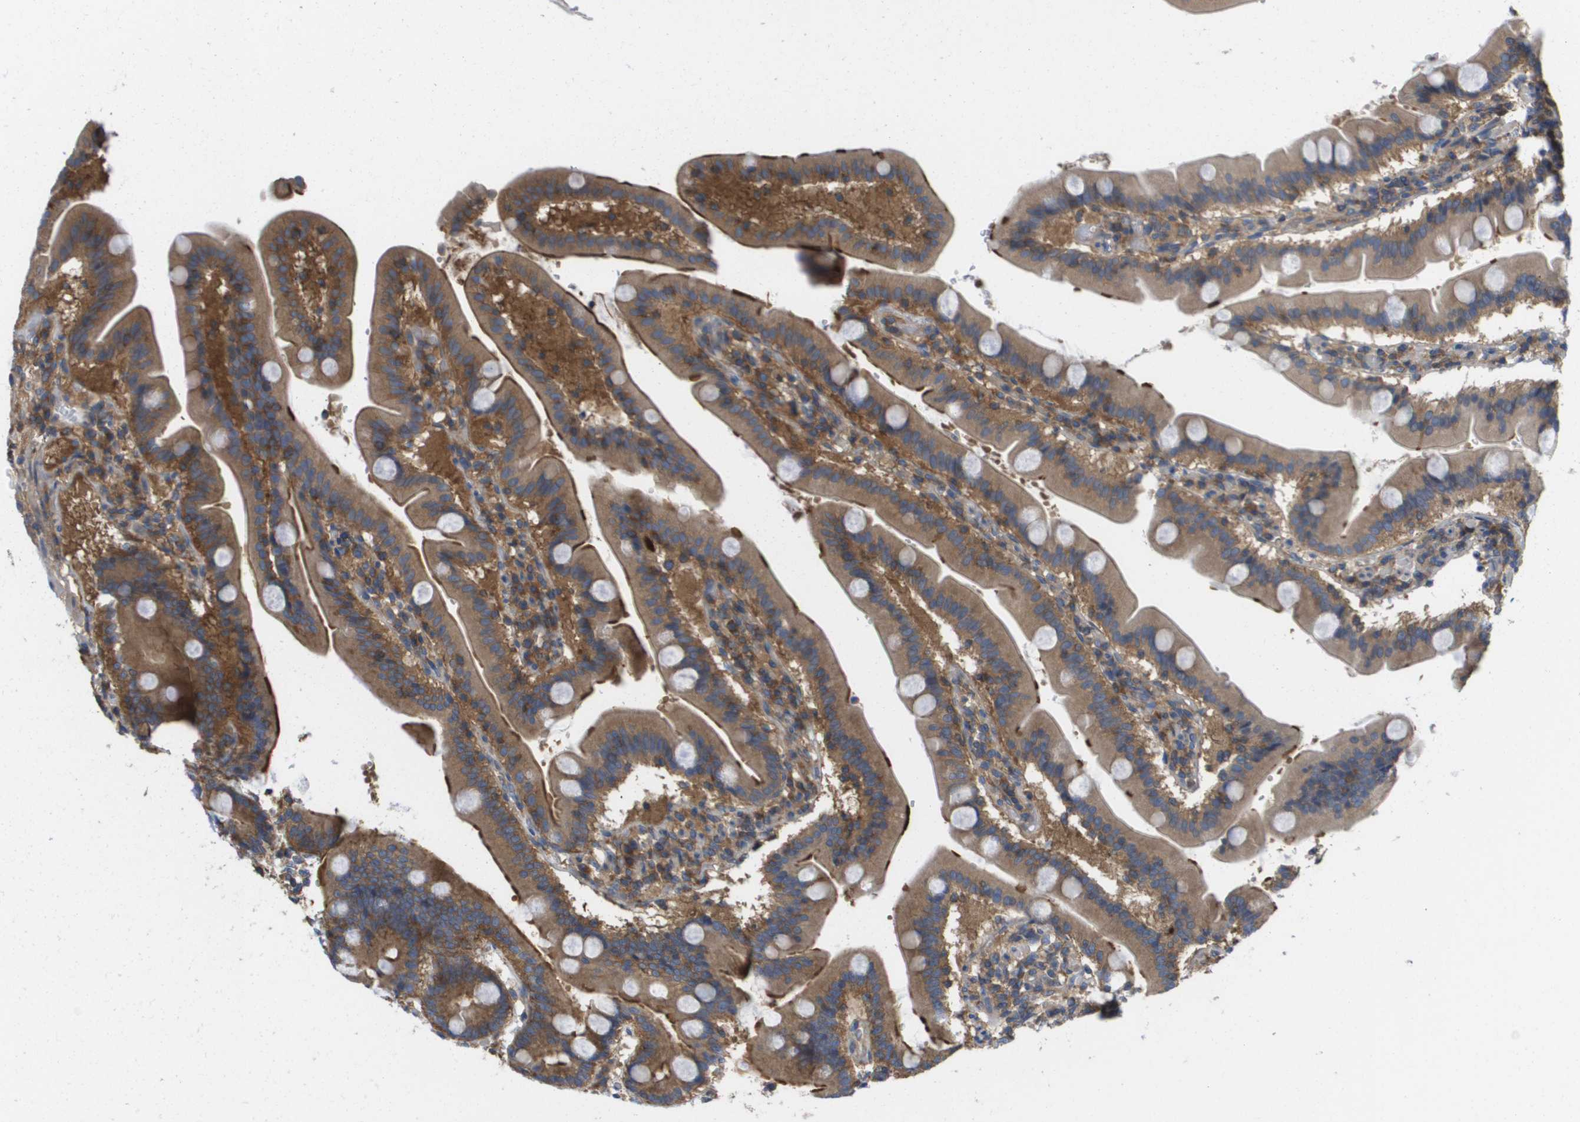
{"staining": {"intensity": "strong", "quantity": ">75%", "location": "cytoplasmic/membranous"}, "tissue": "duodenum", "cell_type": "Glandular cells", "image_type": "normal", "snomed": [{"axis": "morphology", "description": "Normal tissue, NOS"}, {"axis": "topography", "description": "Duodenum"}], "caption": "Benign duodenum displays strong cytoplasmic/membranous expression in approximately >75% of glandular cells, visualized by immunohistochemistry. The staining was performed using DAB, with brown indicating positive protein expression. Nuclei are stained blue with hematoxylin.", "gene": "EIF4G2", "patient": {"sex": "male", "age": 54}}